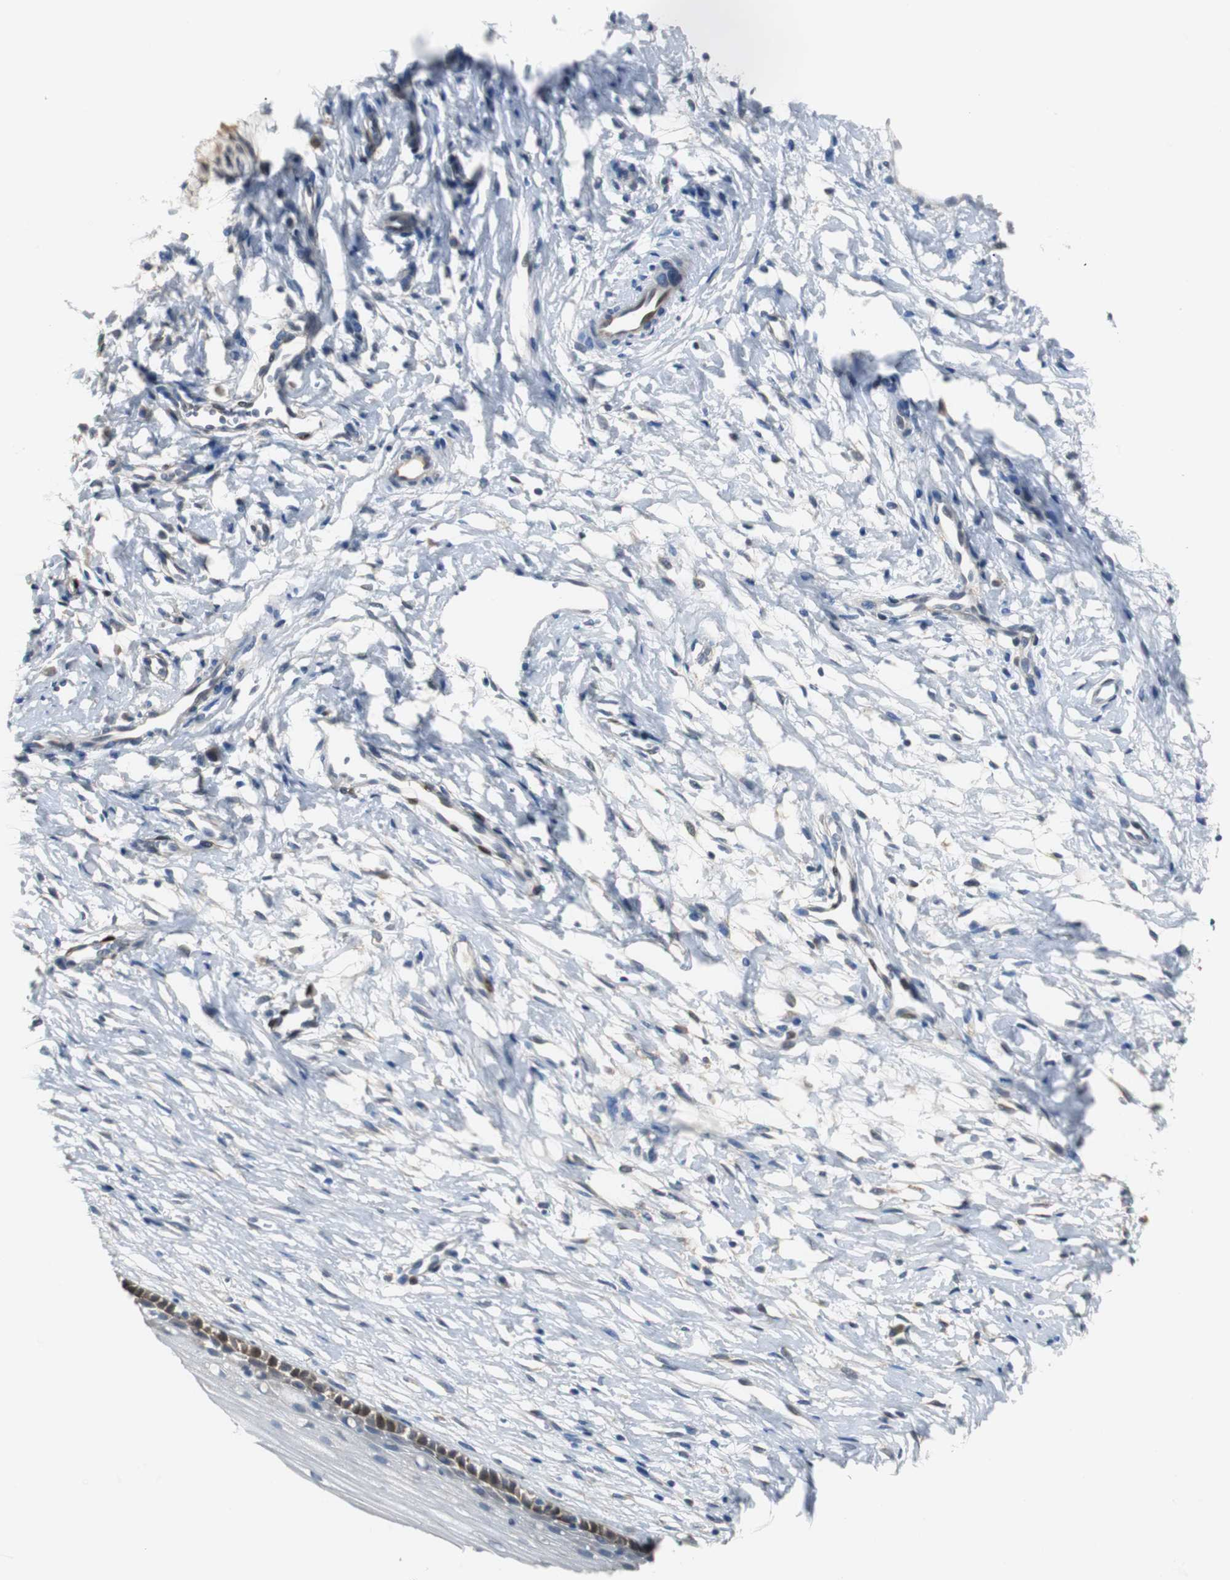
{"staining": {"intensity": "strong", "quantity": "25%-75%", "location": "cytoplasmic/membranous,nuclear"}, "tissue": "cervix", "cell_type": "Glandular cells", "image_type": "normal", "snomed": [{"axis": "morphology", "description": "Normal tissue, NOS"}, {"axis": "topography", "description": "Cervix"}], "caption": "Immunohistochemistry (IHC) of normal human cervix demonstrates high levels of strong cytoplasmic/membranous,nuclear expression in about 25%-75% of glandular cells. (Brightfield microscopy of DAB IHC at high magnification).", "gene": "FHL2", "patient": {"sex": "female", "age": 46}}